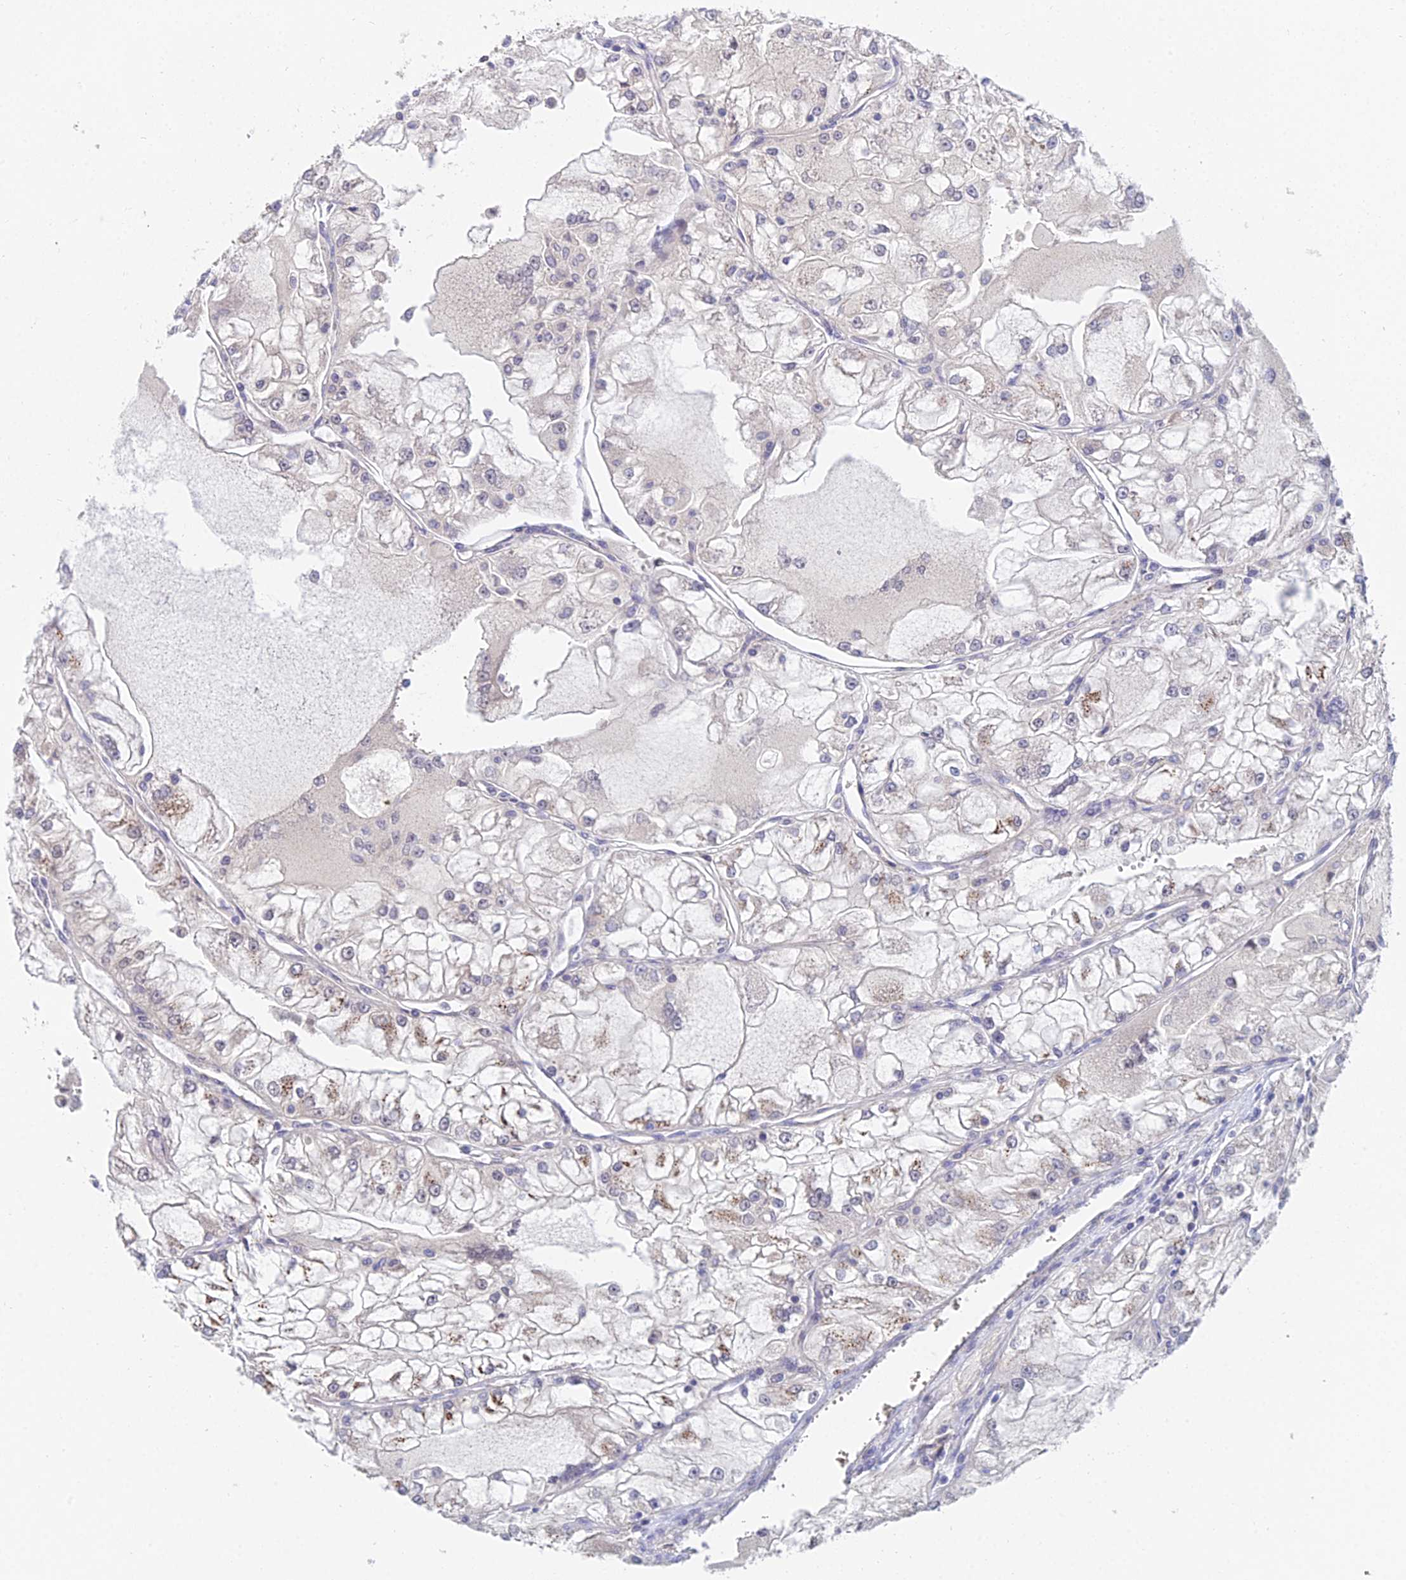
{"staining": {"intensity": "moderate", "quantity": "<25%", "location": "cytoplasmic/membranous"}, "tissue": "renal cancer", "cell_type": "Tumor cells", "image_type": "cancer", "snomed": [{"axis": "morphology", "description": "Adenocarcinoma, NOS"}, {"axis": "topography", "description": "Kidney"}], "caption": "Moderate cytoplasmic/membranous positivity for a protein is present in approximately <25% of tumor cells of adenocarcinoma (renal) using immunohistochemistry.", "gene": "THOC3", "patient": {"sex": "female", "age": 72}}